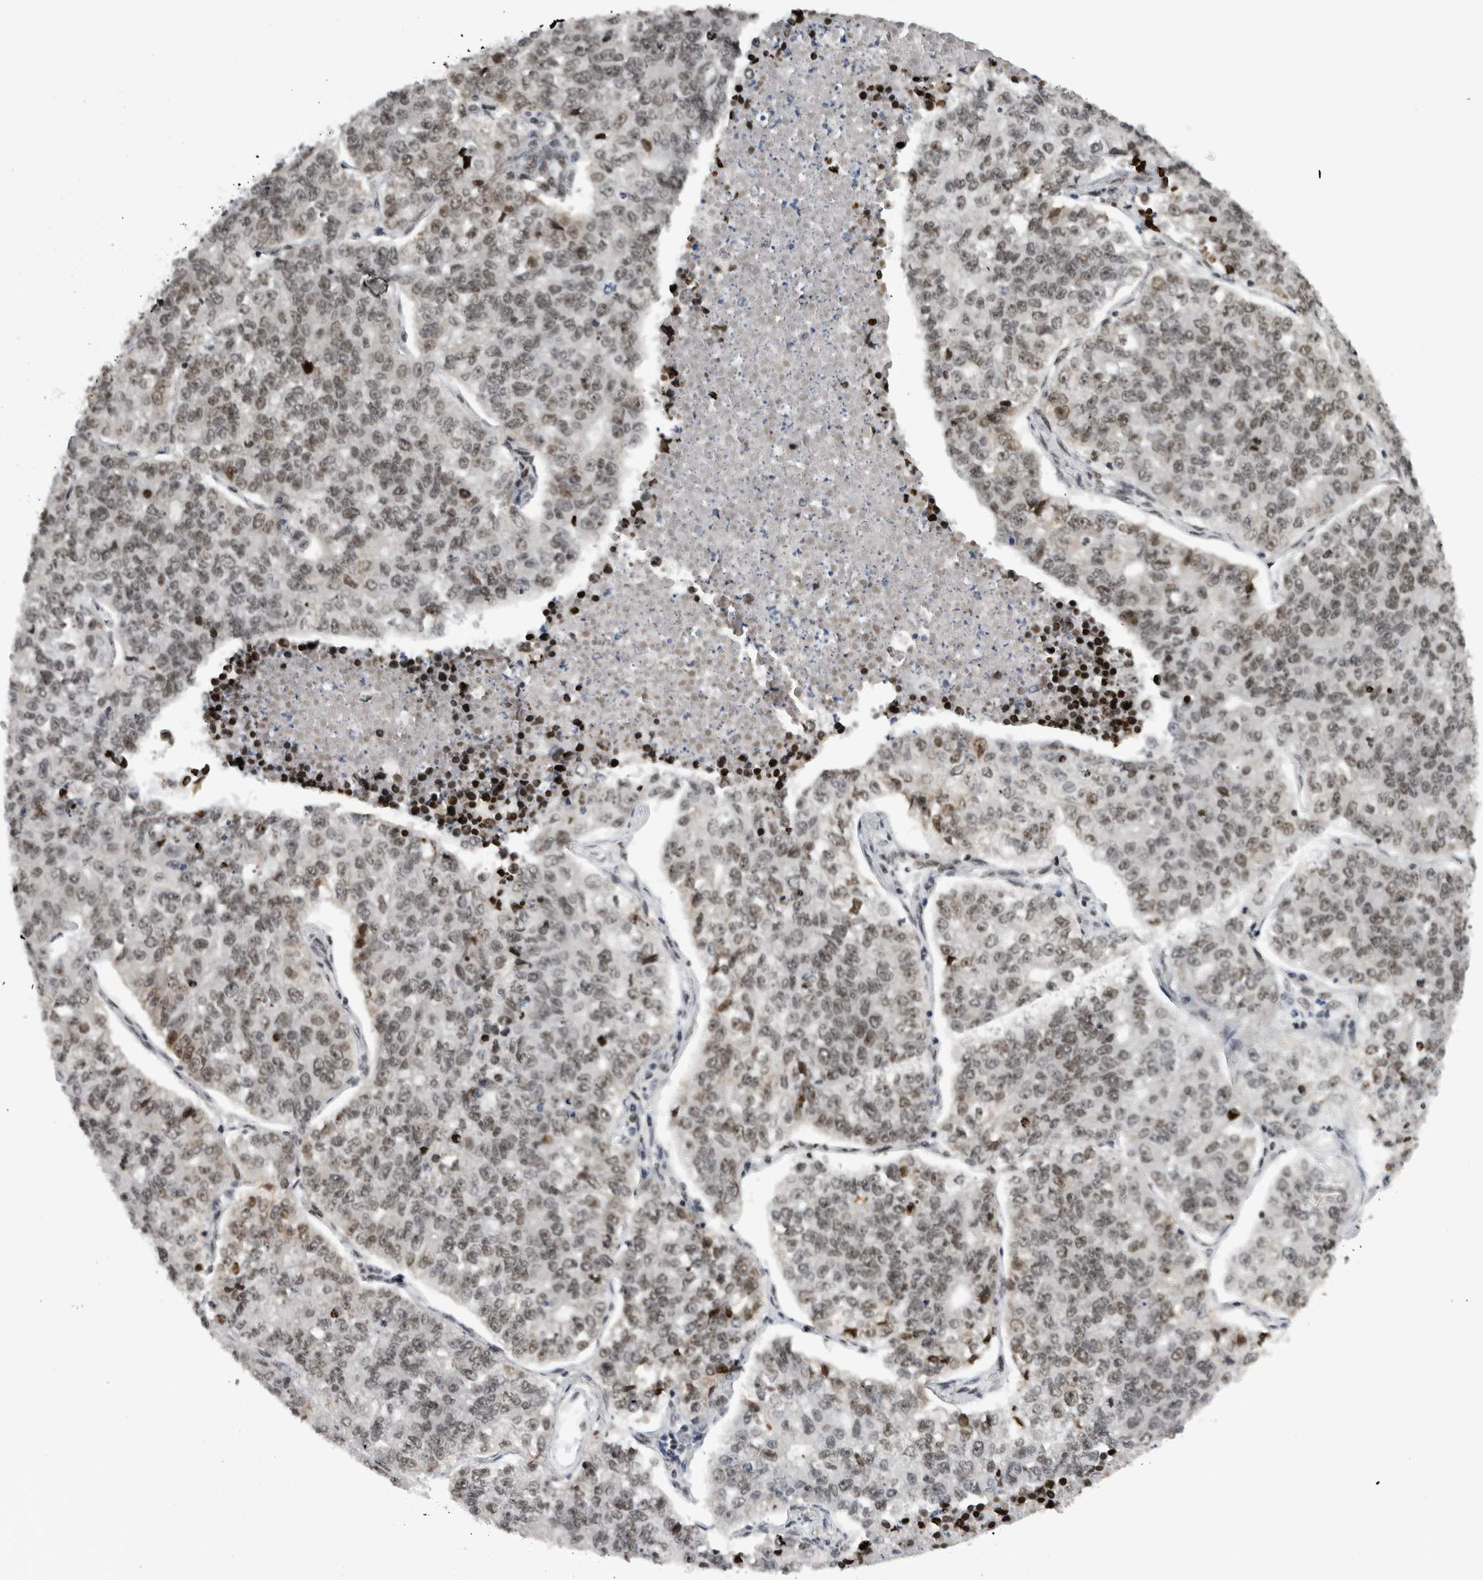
{"staining": {"intensity": "weak", "quantity": ">75%", "location": "nuclear"}, "tissue": "lung cancer", "cell_type": "Tumor cells", "image_type": "cancer", "snomed": [{"axis": "morphology", "description": "Adenocarcinoma, NOS"}, {"axis": "topography", "description": "Lung"}], "caption": "Lung cancer (adenocarcinoma) stained for a protein (brown) demonstrates weak nuclear positive staining in approximately >75% of tumor cells.", "gene": "ZSCAN2", "patient": {"sex": "male", "age": 49}}